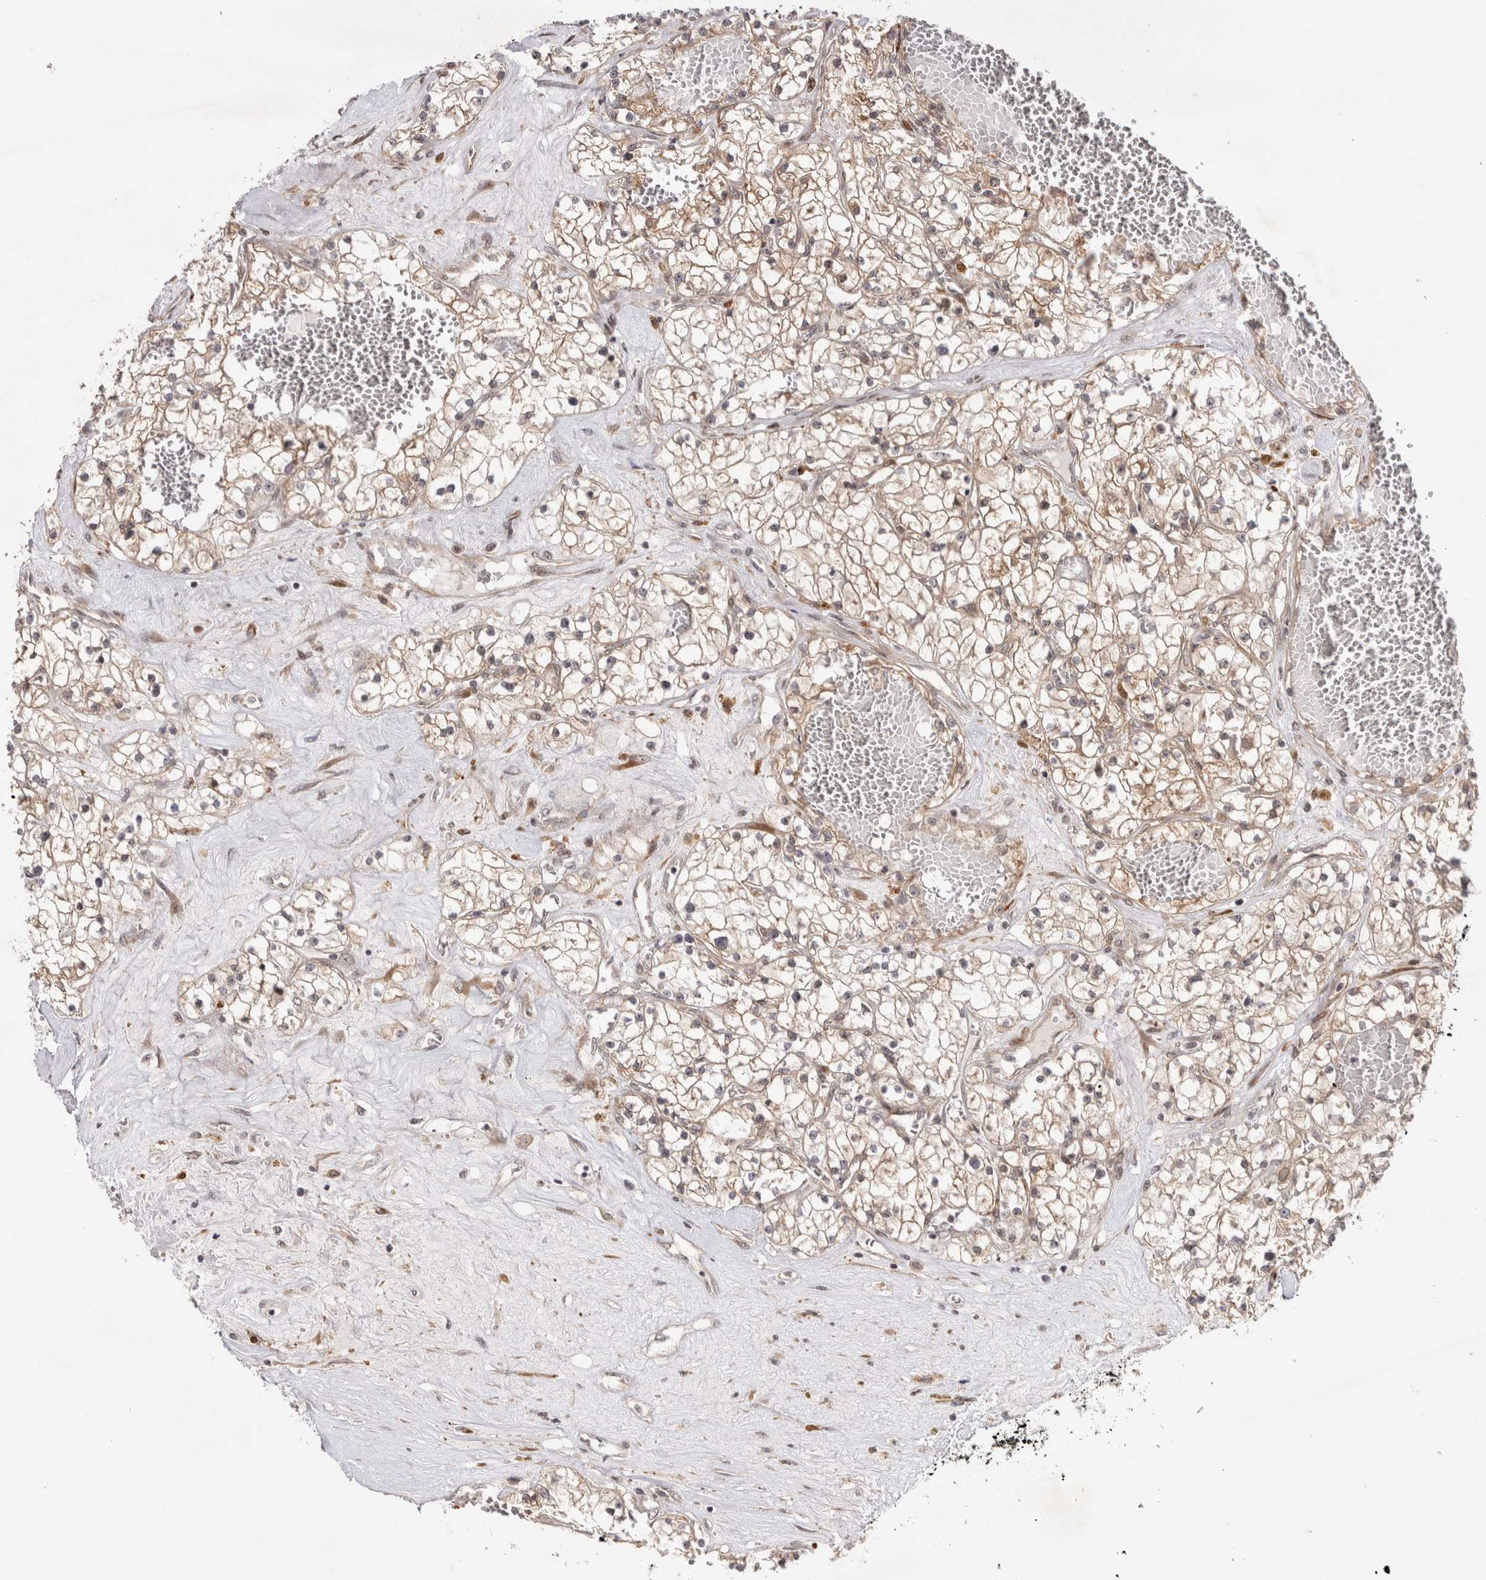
{"staining": {"intensity": "negative", "quantity": "none", "location": "none"}, "tissue": "renal cancer", "cell_type": "Tumor cells", "image_type": "cancer", "snomed": [{"axis": "morphology", "description": "Normal tissue, NOS"}, {"axis": "morphology", "description": "Adenocarcinoma, NOS"}, {"axis": "topography", "description": "Kidney"}], "caption": "The histopathology image shows no significant expression in tumor cells of renal cancer. The staining is performed using DAB (3,3'-diaminobenzidine) brown chromogen with nuclei counter-stained in using hematoxylin.", "gene": "ZNF318", "patient": {"sex": "male", "age": 68}}